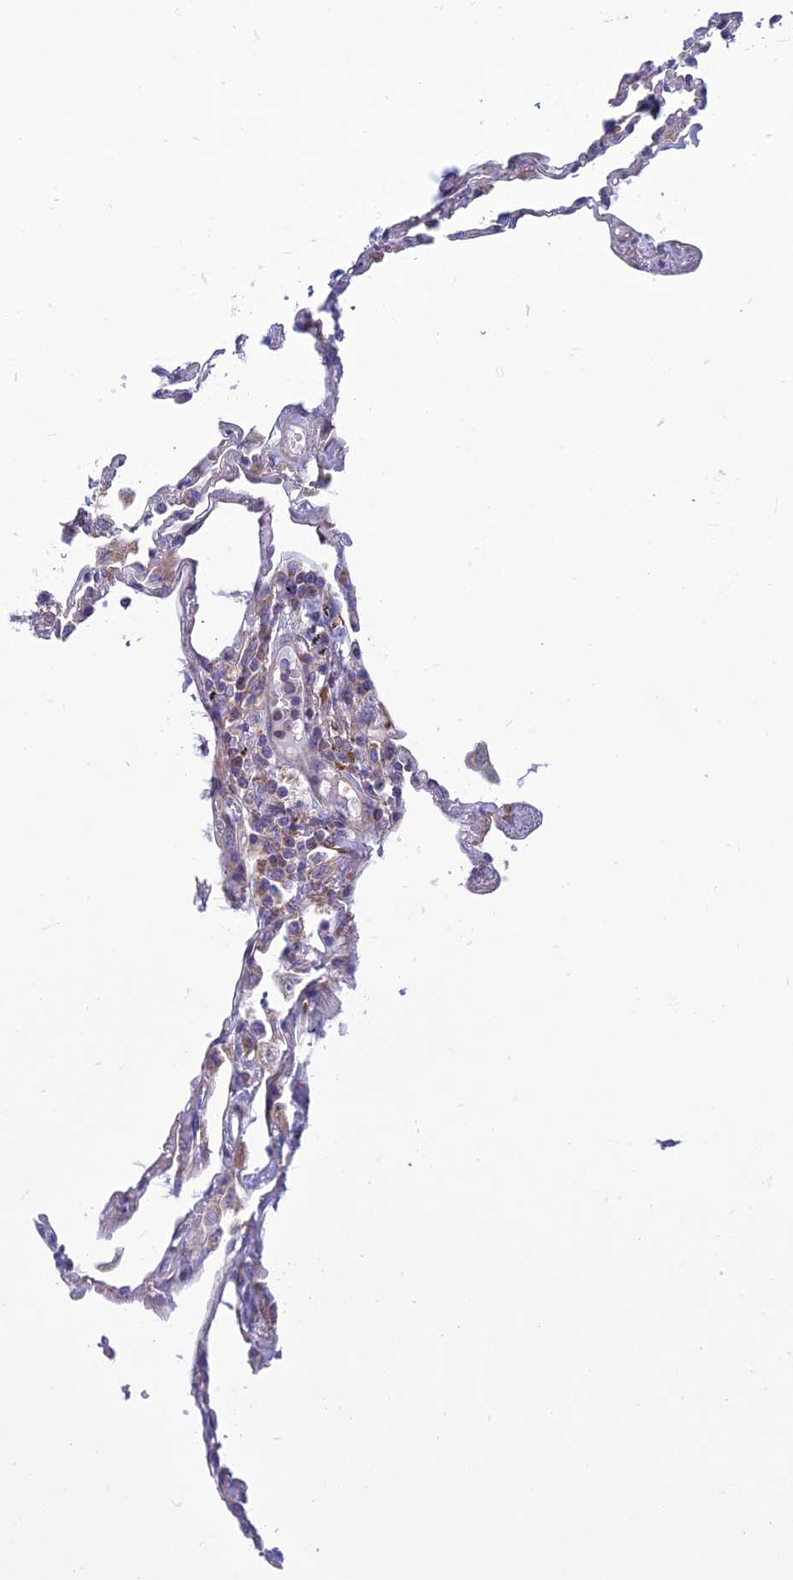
{"staining": {"intensity": "weak", "quantity": "<25%", "location": "cytoplasmic/membranous"}, "tissue": "lung", "cell_type": "Alveolar cells", "image_type": "normal", "snomed": [{"axis": "morphology", "description": "Normal tissue, NOS"}, {"axis": "topography", "description": "Lung"}], "caption": "The micrograph demonstrates no staining of alveolar cells in benign lung. (DAB immunohistochemistry (IHC) visualized using brightfield microscopy, high magnification).", "gene": "RPL17", "patient": {"sex": "female", "age": 67}}